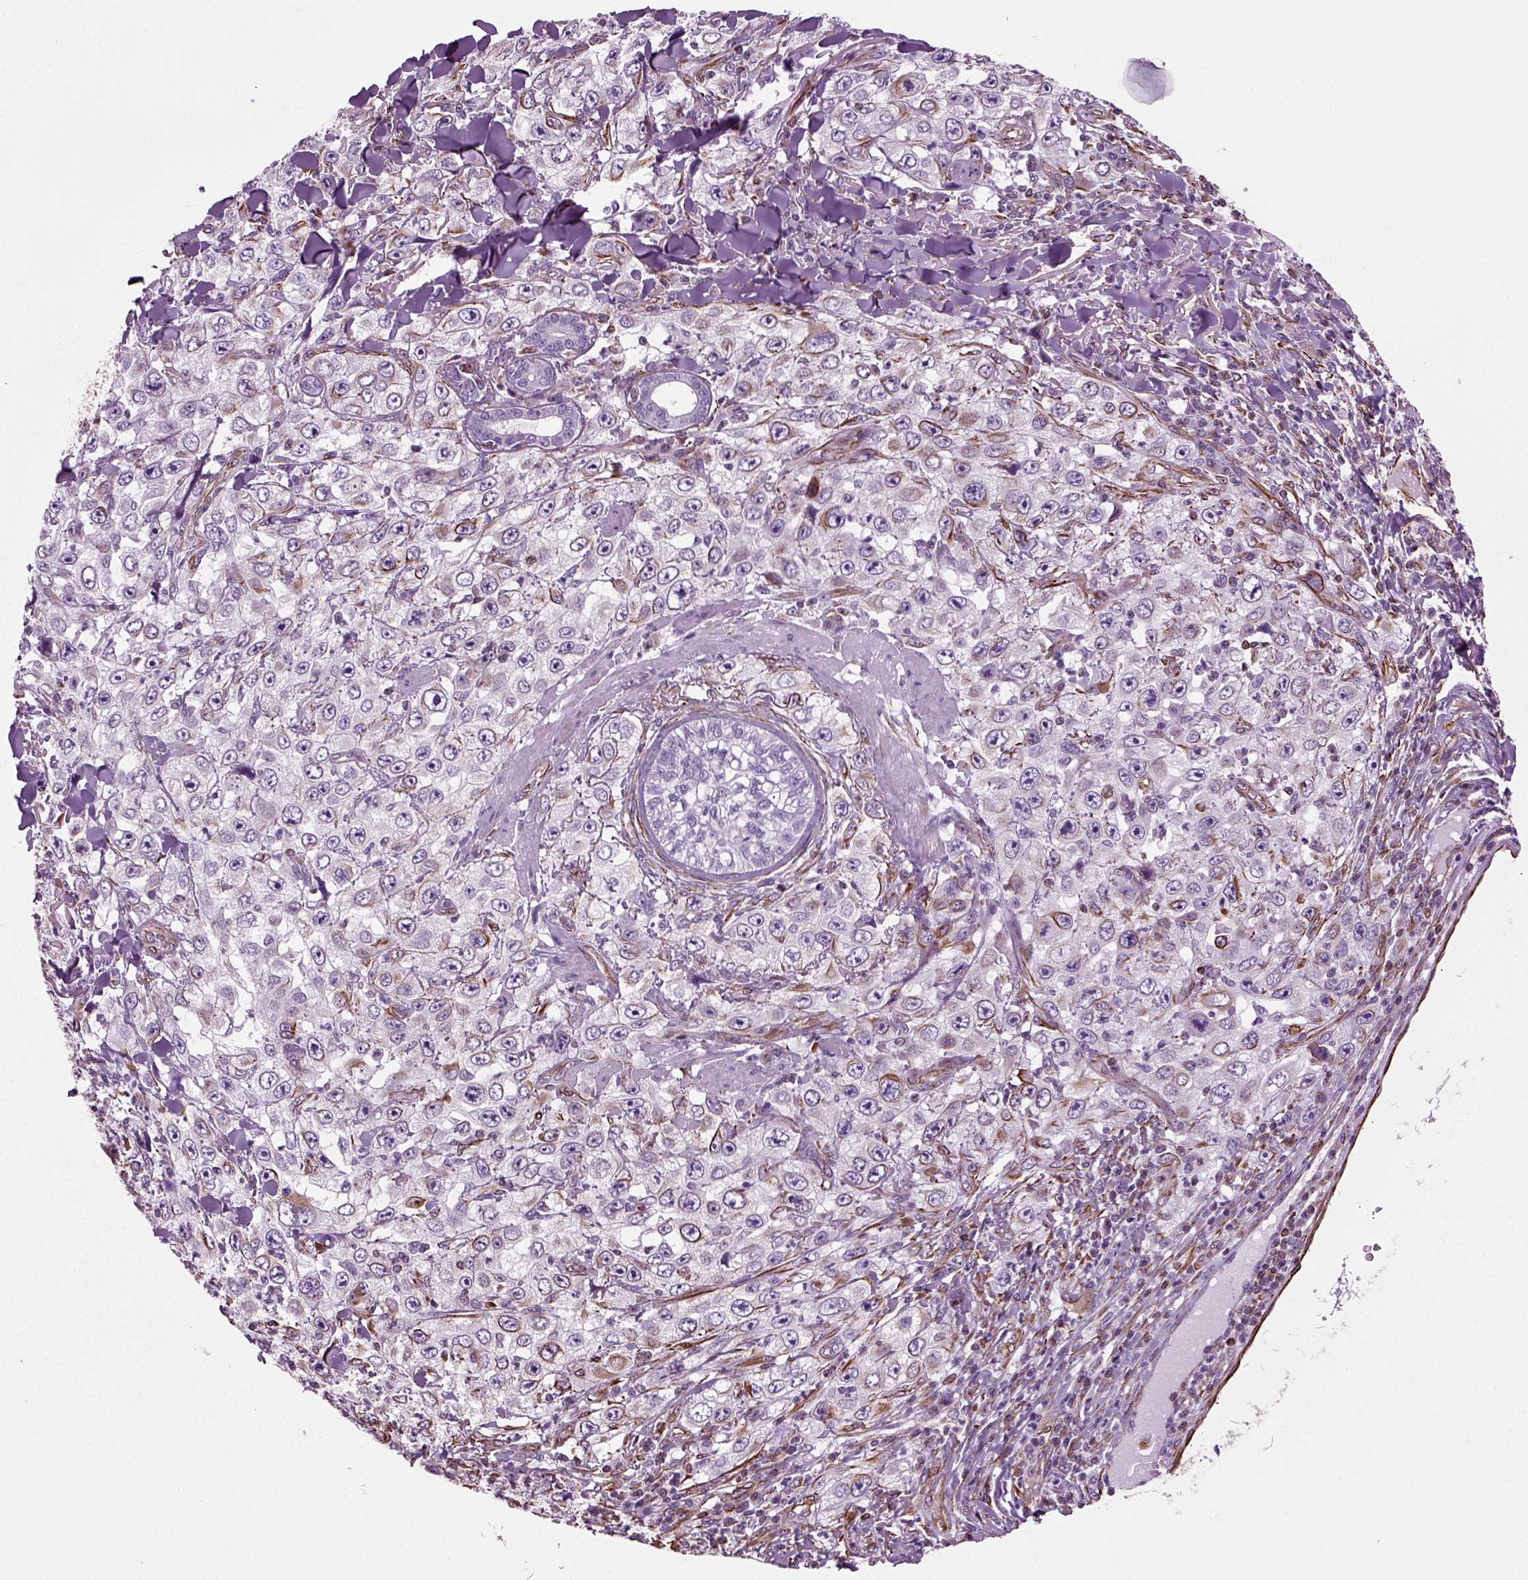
{"staining": {"intensity": "strong", "quantity": "<25%", "location": "cytoplasmic/membranous"}, "tissue": "skin cancer", "cell_type": "Tumor cells", "image_type": "cancer", "snomed": [{"axis": "morphology", "description": "Squamous cell carcinoma, NOS"}, {"axis": "topography", "description": "Skin"}], "caption": "IHC micrograph of neoplastic tissue: human skin cancer stained using IHC exhibits medium levels of strong protein expression localized specifically in the cytoplasmic/membranous of tumor cells, appearing as a cytoplasmic/membranous brown color.", "gene": "ACER3", "patient": {"sex": "male", "age": 82}}